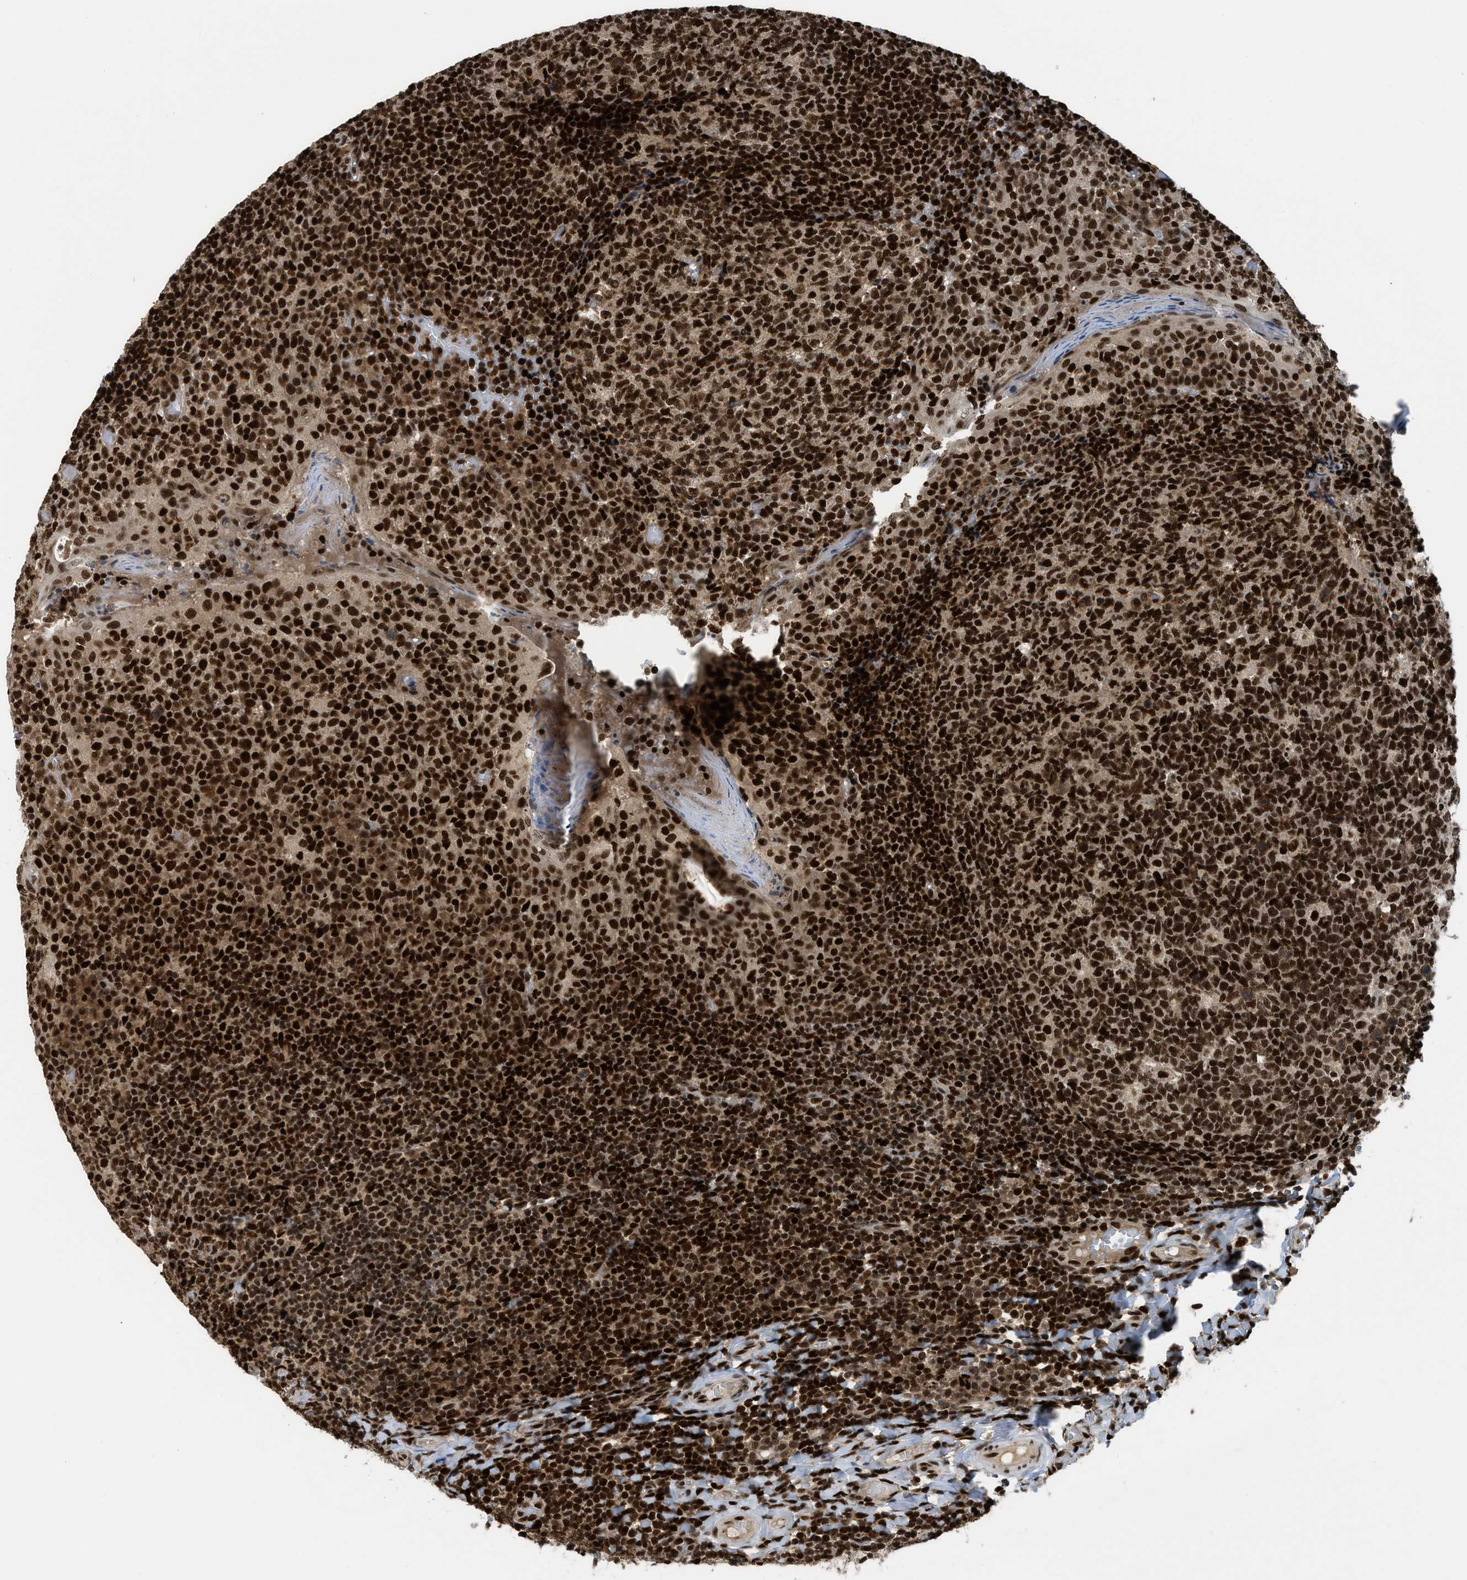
{"staining": {"intensity": "strong", "quantity": ">75%", "location": "nuclear"}, "tissue": "tonsil", "cell_type": "Germinal center cells", "image_type": "normal", "snomed": [{"axis": "morphology", "description": "Normal tissue, NOS"}, {"axis": "topography", "description": "Tonsil"}], "caption": "This is an image of immunohistochemistry staining of unremarkable tonsil, which shows strong positivity in the nuclear of germinal center cells.", "gene": "RFX5", "patient": {"sex": "female", "age": 19}}